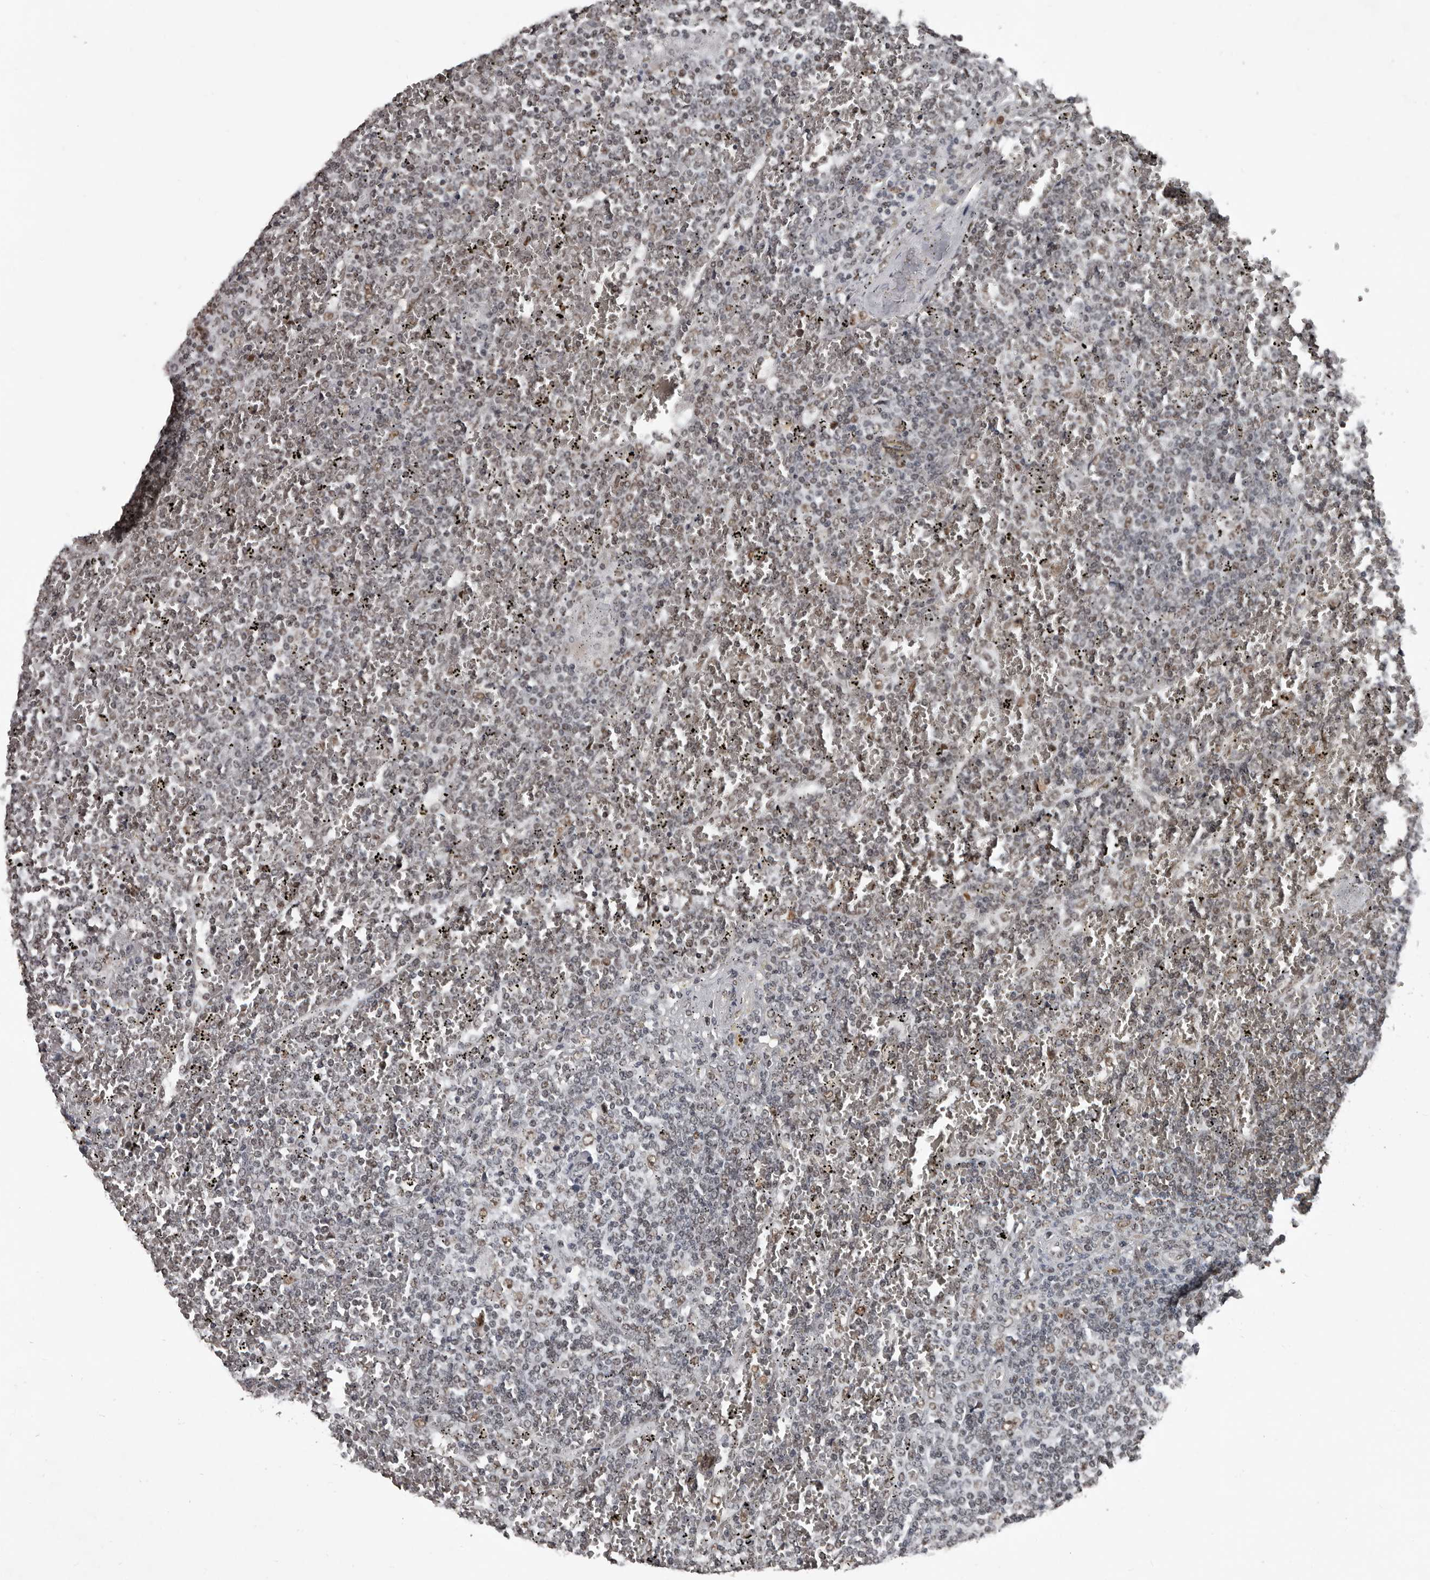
{"staining": {"intensity": "moderate", "quantity": ">75%", "location": "nuclear"}, "tissue": "lymphoma", "cell_type": "Tumor cells", "image_type": "cancer", "snomed": [{"axis": "morphology", "description": "Malignant lymphoma, non-Hodgkin's type, Low grade"}, {"axis": "topography", "description": "Spleen"}], "caption": "About >75% of tumor cells in lymphoma exhibit moderate nuclear protein staining as visualized by brown immunohistochemical staining.", "gene": "CHD1L", "patient": {"sex": "female", "age": 19}}